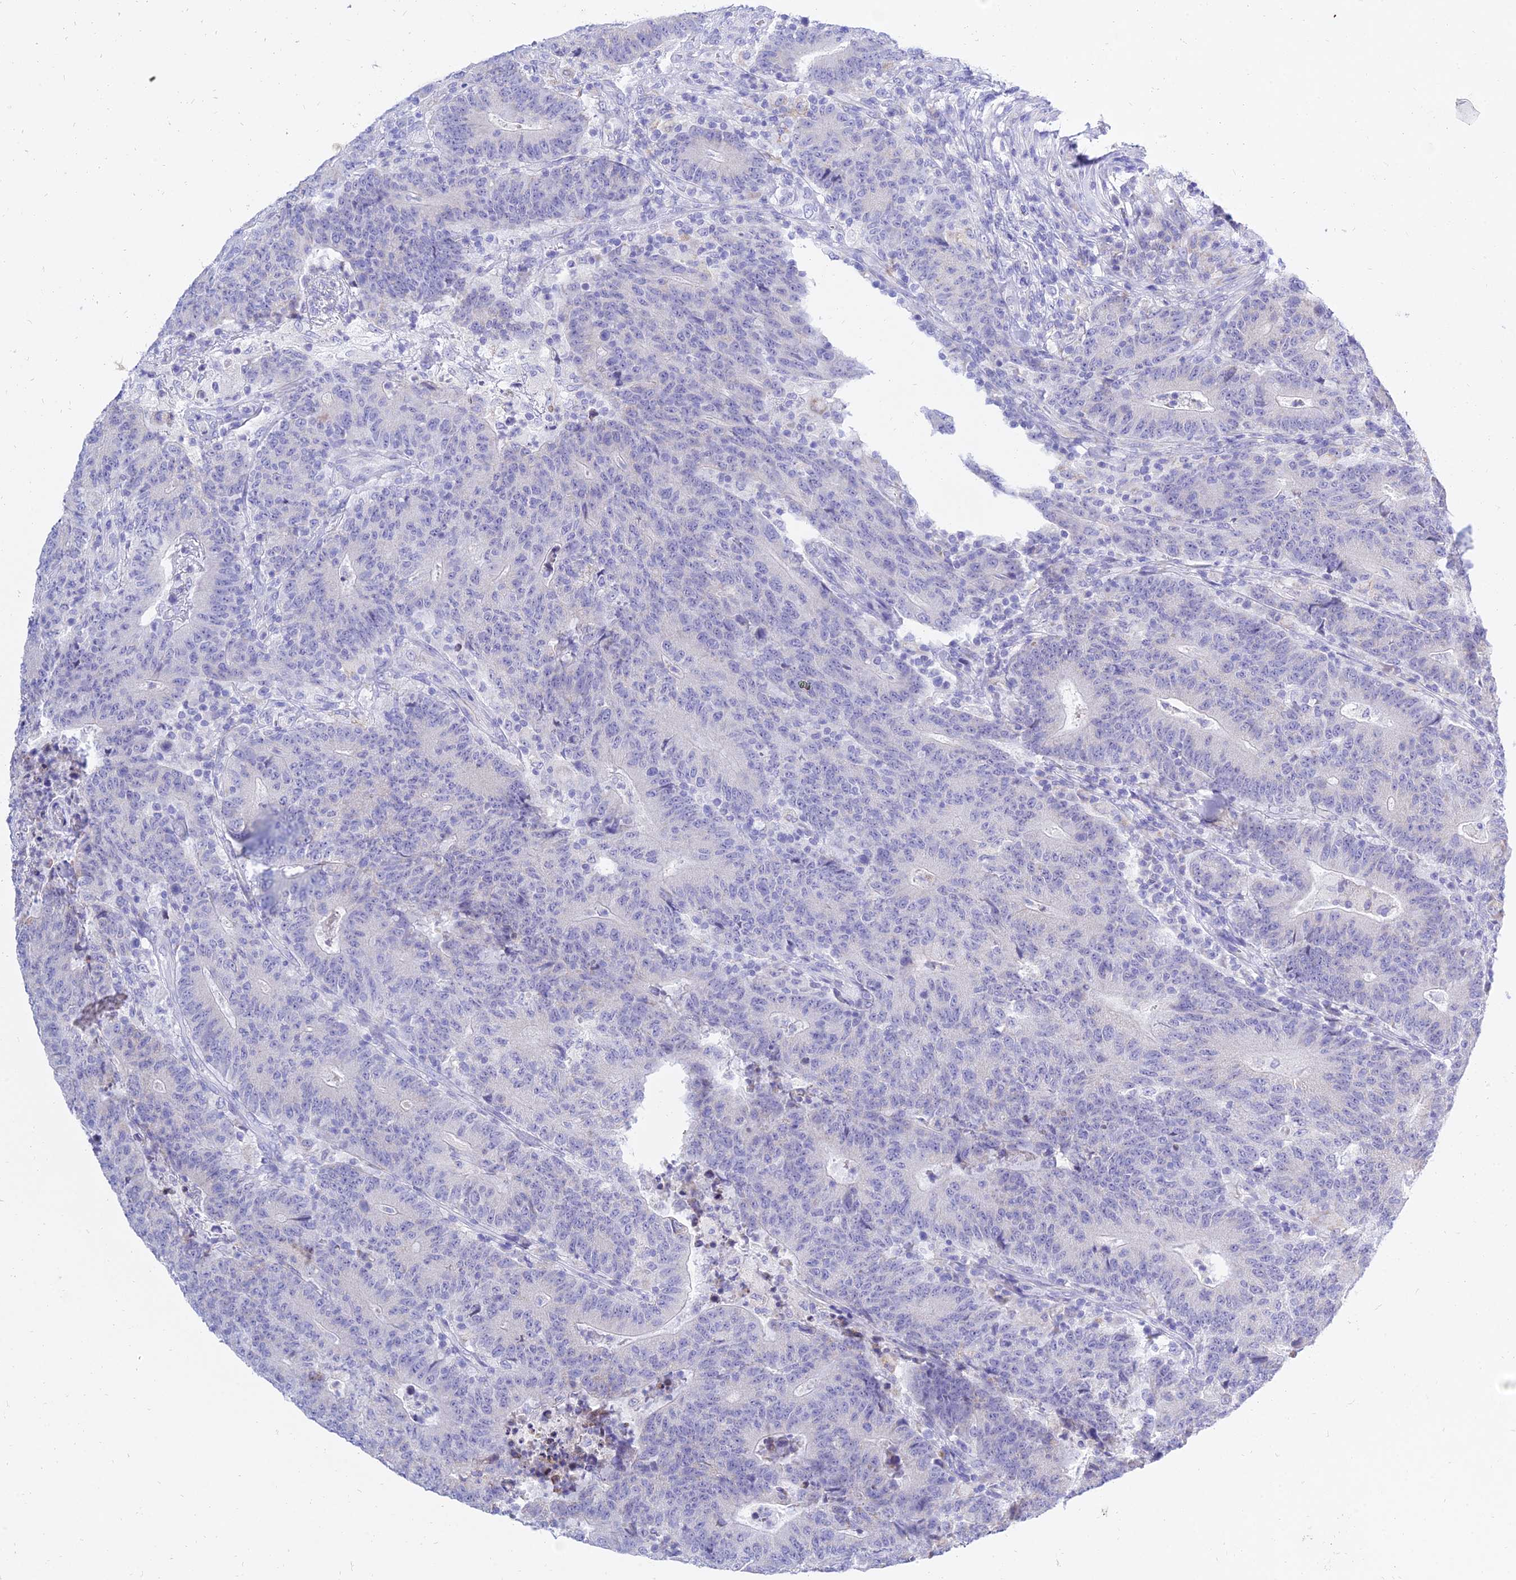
{"staining": {"intensity": "negative", "quantity": "none", "location": "none"}, "tissue": "colorectal cancer", "cell_type": "Tumor cells", "image_type": "cancer", "snomed": [{"axis": "morphology", "description": "Adenocarcinoma, NOS"}, {"axis": "topography", "description": "Colon"}], "caption": "The histopathology image shows no significant positivity in tumor cells of adenocarcinoma (colorectal). (Brightfield microscopy of DAB (3,3'-diaminobenzidine) immunohistochemistry (IHC) at high magnification).", "gene": "PKN3", "patient": {"sex": "female", "age": 75}}